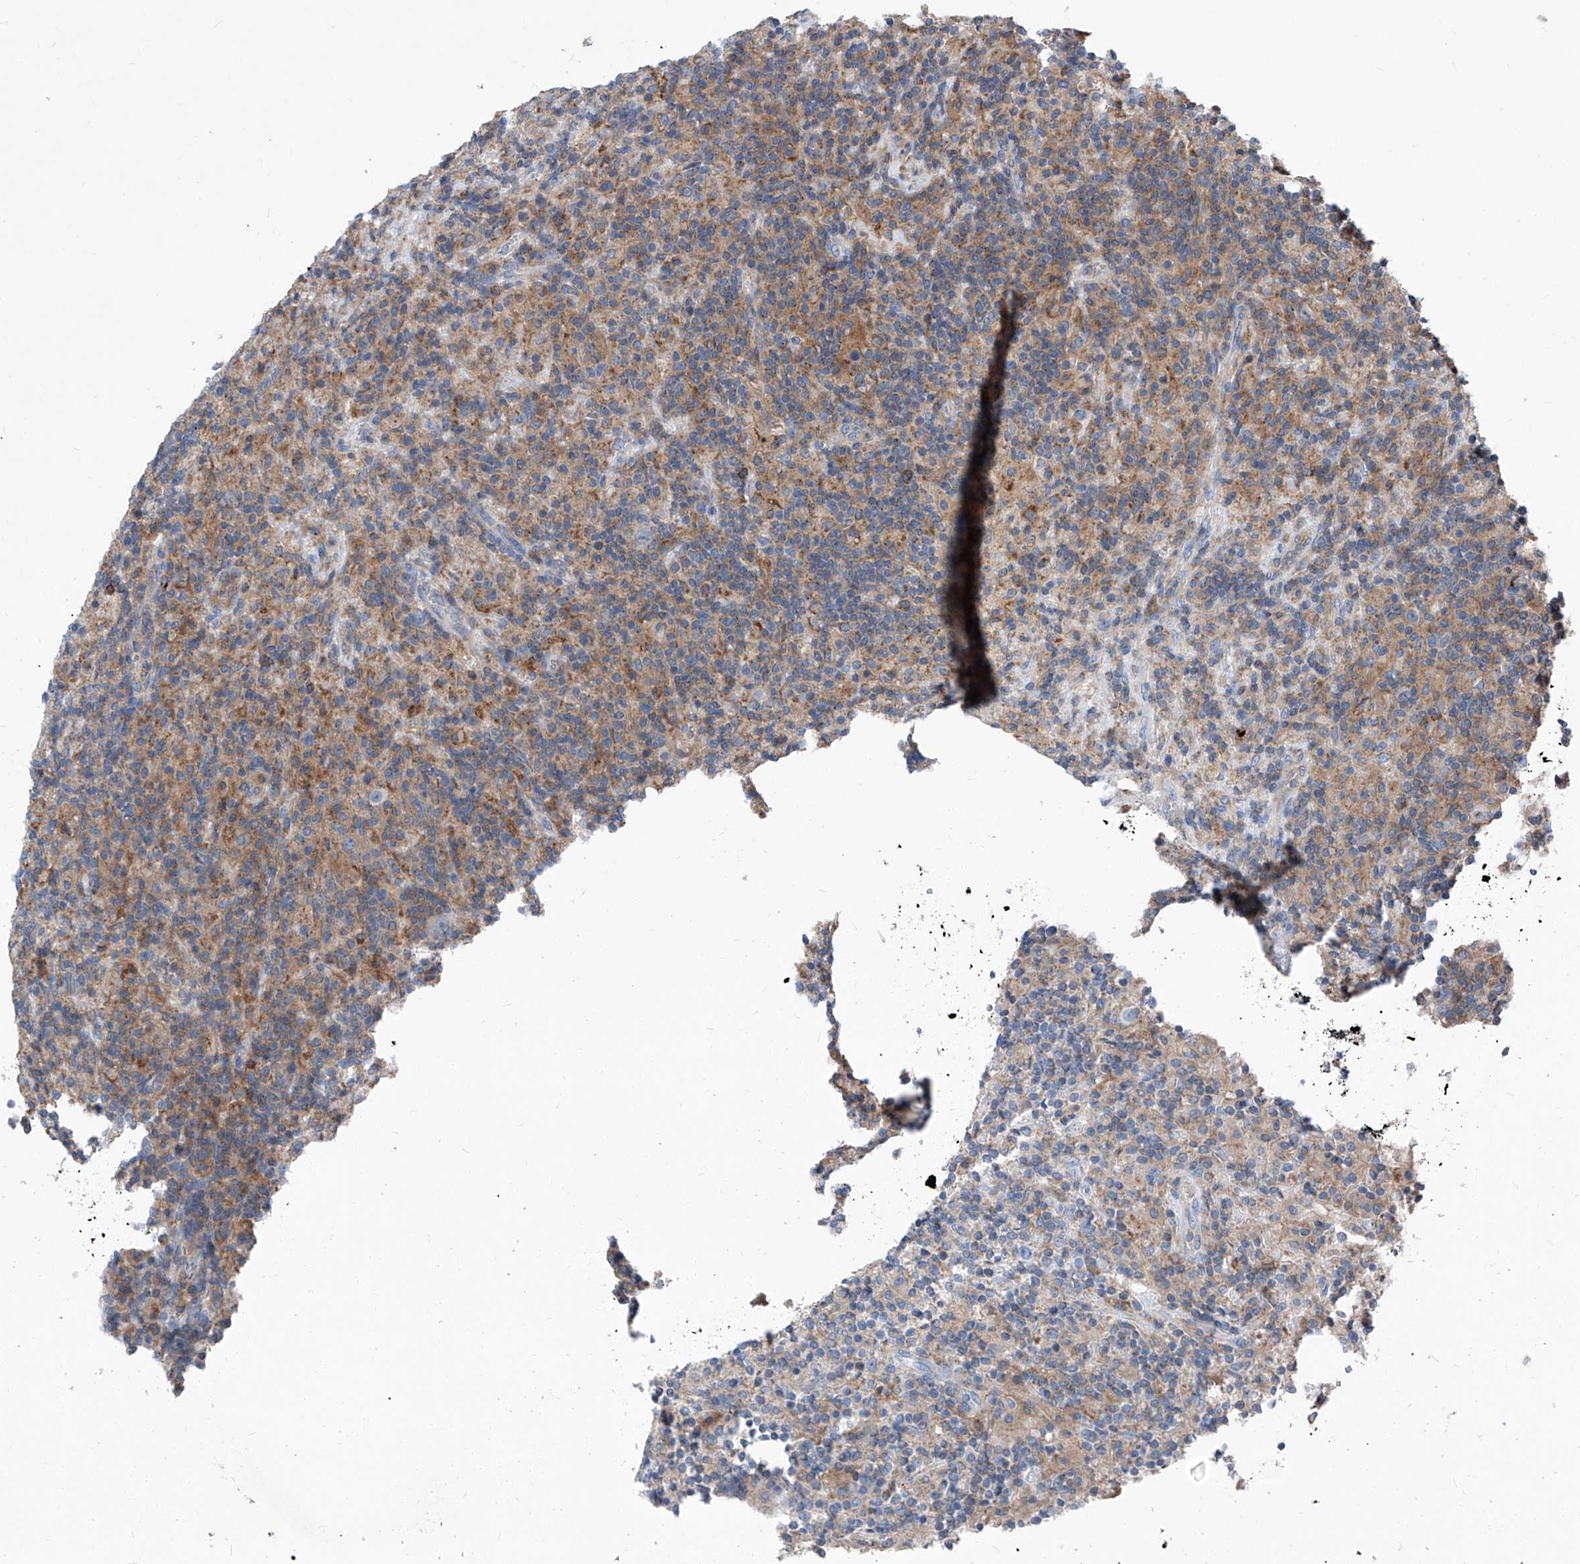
{"staining": {"intensity": "negative", "quantity": "none", "location": "none"}, "tissue": "lymphoma", "cell_type": "Tumor cells", "image_type": "cancer", "snomed": [{"axis": "morphology", "description": "Hodgkin's disease, NOS"}, {"axis": "topography", "description": "Lymph node"}], "caption": "IHC photomicrograph of neoplastic tissue: human Hodgkin's disease stained with DAB shows no significant protein staining in tumor cells. (Stains: DAB (3,3'-diaminobenzidine) immunohistochemistry (IHC) with hematoxylin counter stain, Microscopy: brightfield microscopy at high magnification).", "gene": "EPHA8", "patient": {"sex": "male", "age": 70}}